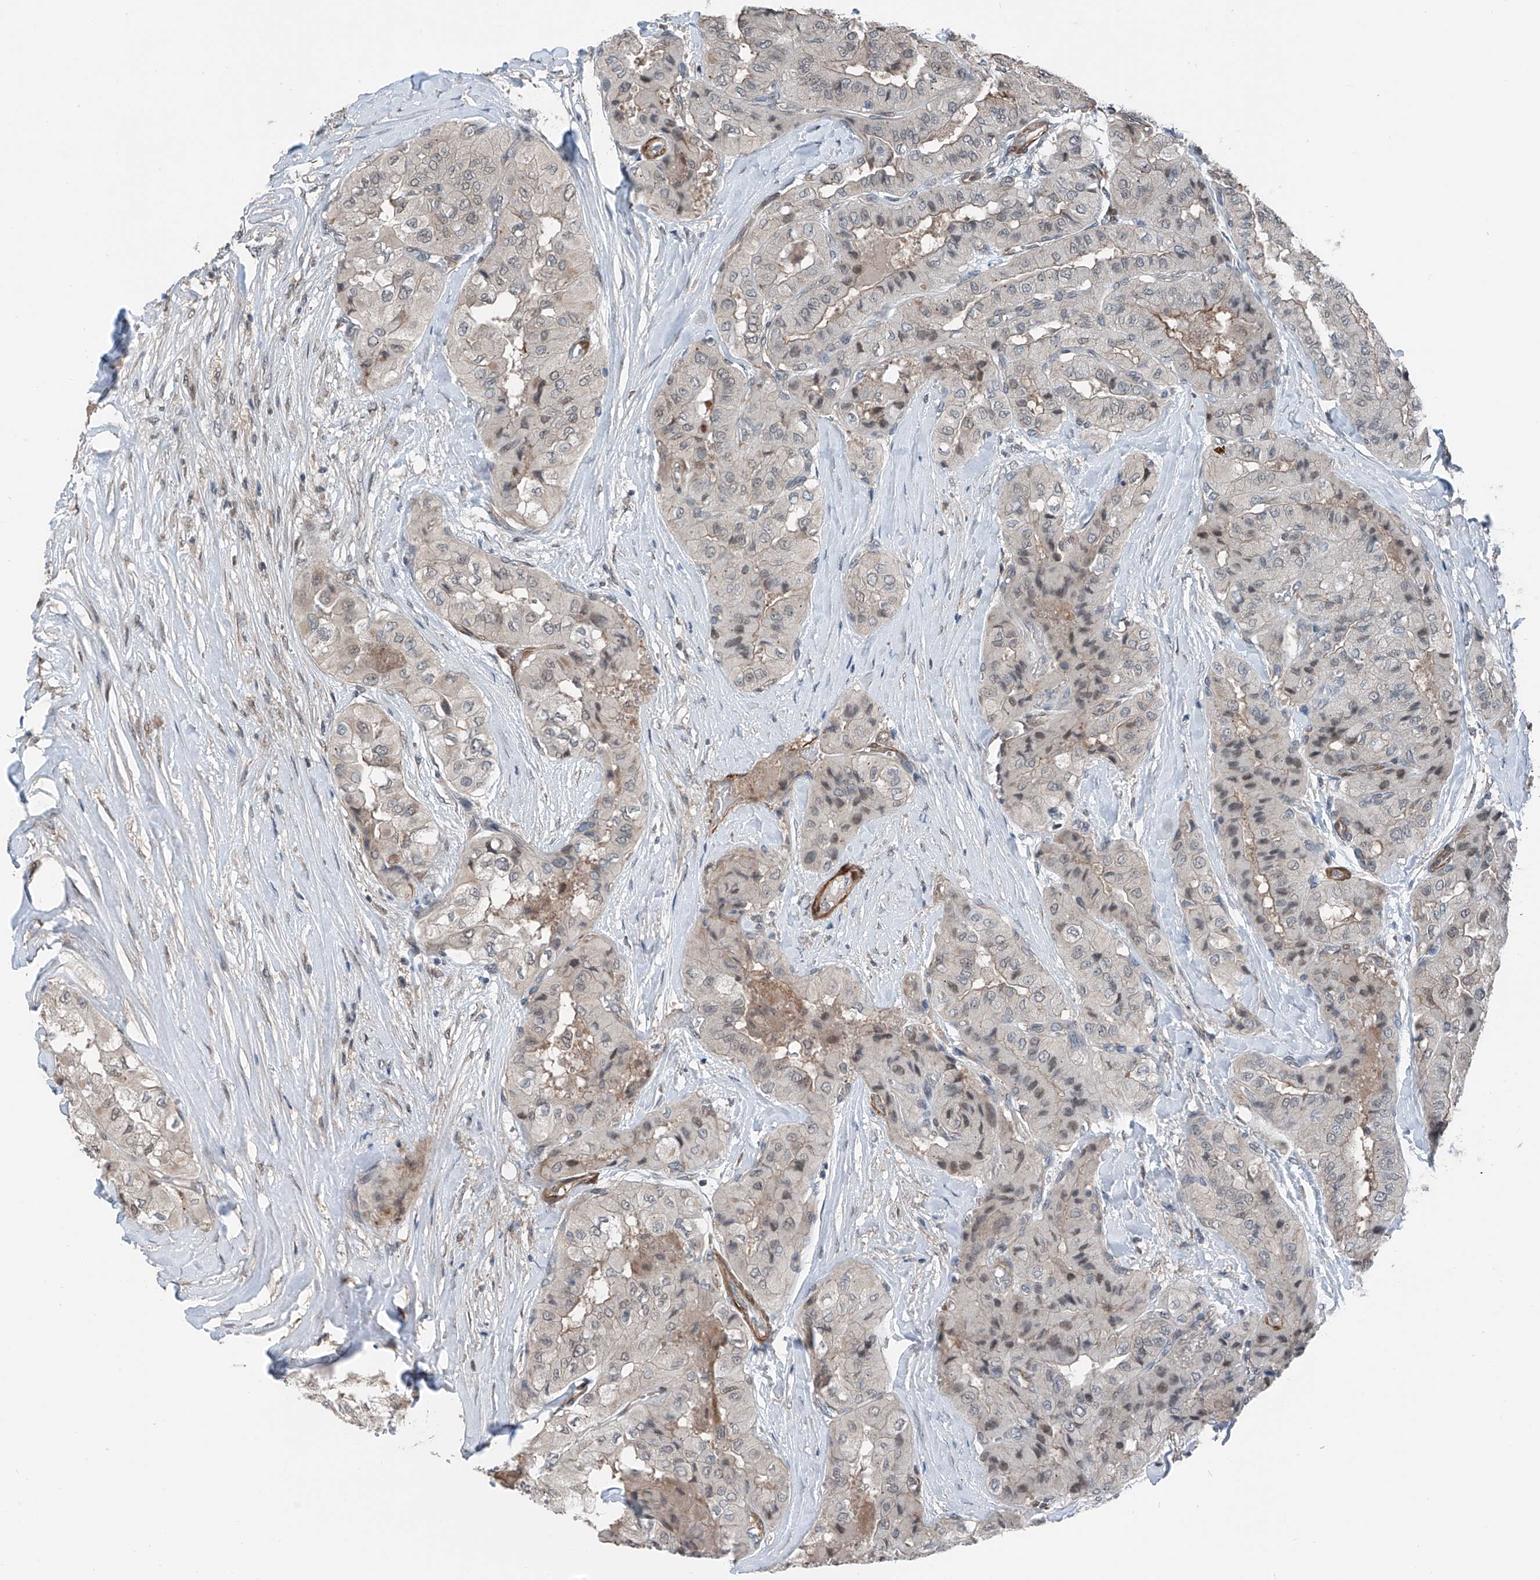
{"staining": {"intensity": "moderate", "quantity": "<25%", "location": "cytoplasmic/membranous"}, "tissue": "thyroid cancer", "cell_type": "Tumor cells", "image_type": "cancer", "snomed": [{"axis": "morphology", "description": "Papillary adenocarcinoma, NOS"}, {"axis": "topography", "description": "Thyroid gland"}], "caption": "This is an image of immunohistochemistry (IHC) staining of thyroid cancer, which shows moderate positivity in the cytoplasmic/membranous of tumor cells.", "gene": "HSPA6", "patient": {"sex": "female", "age": 59}}